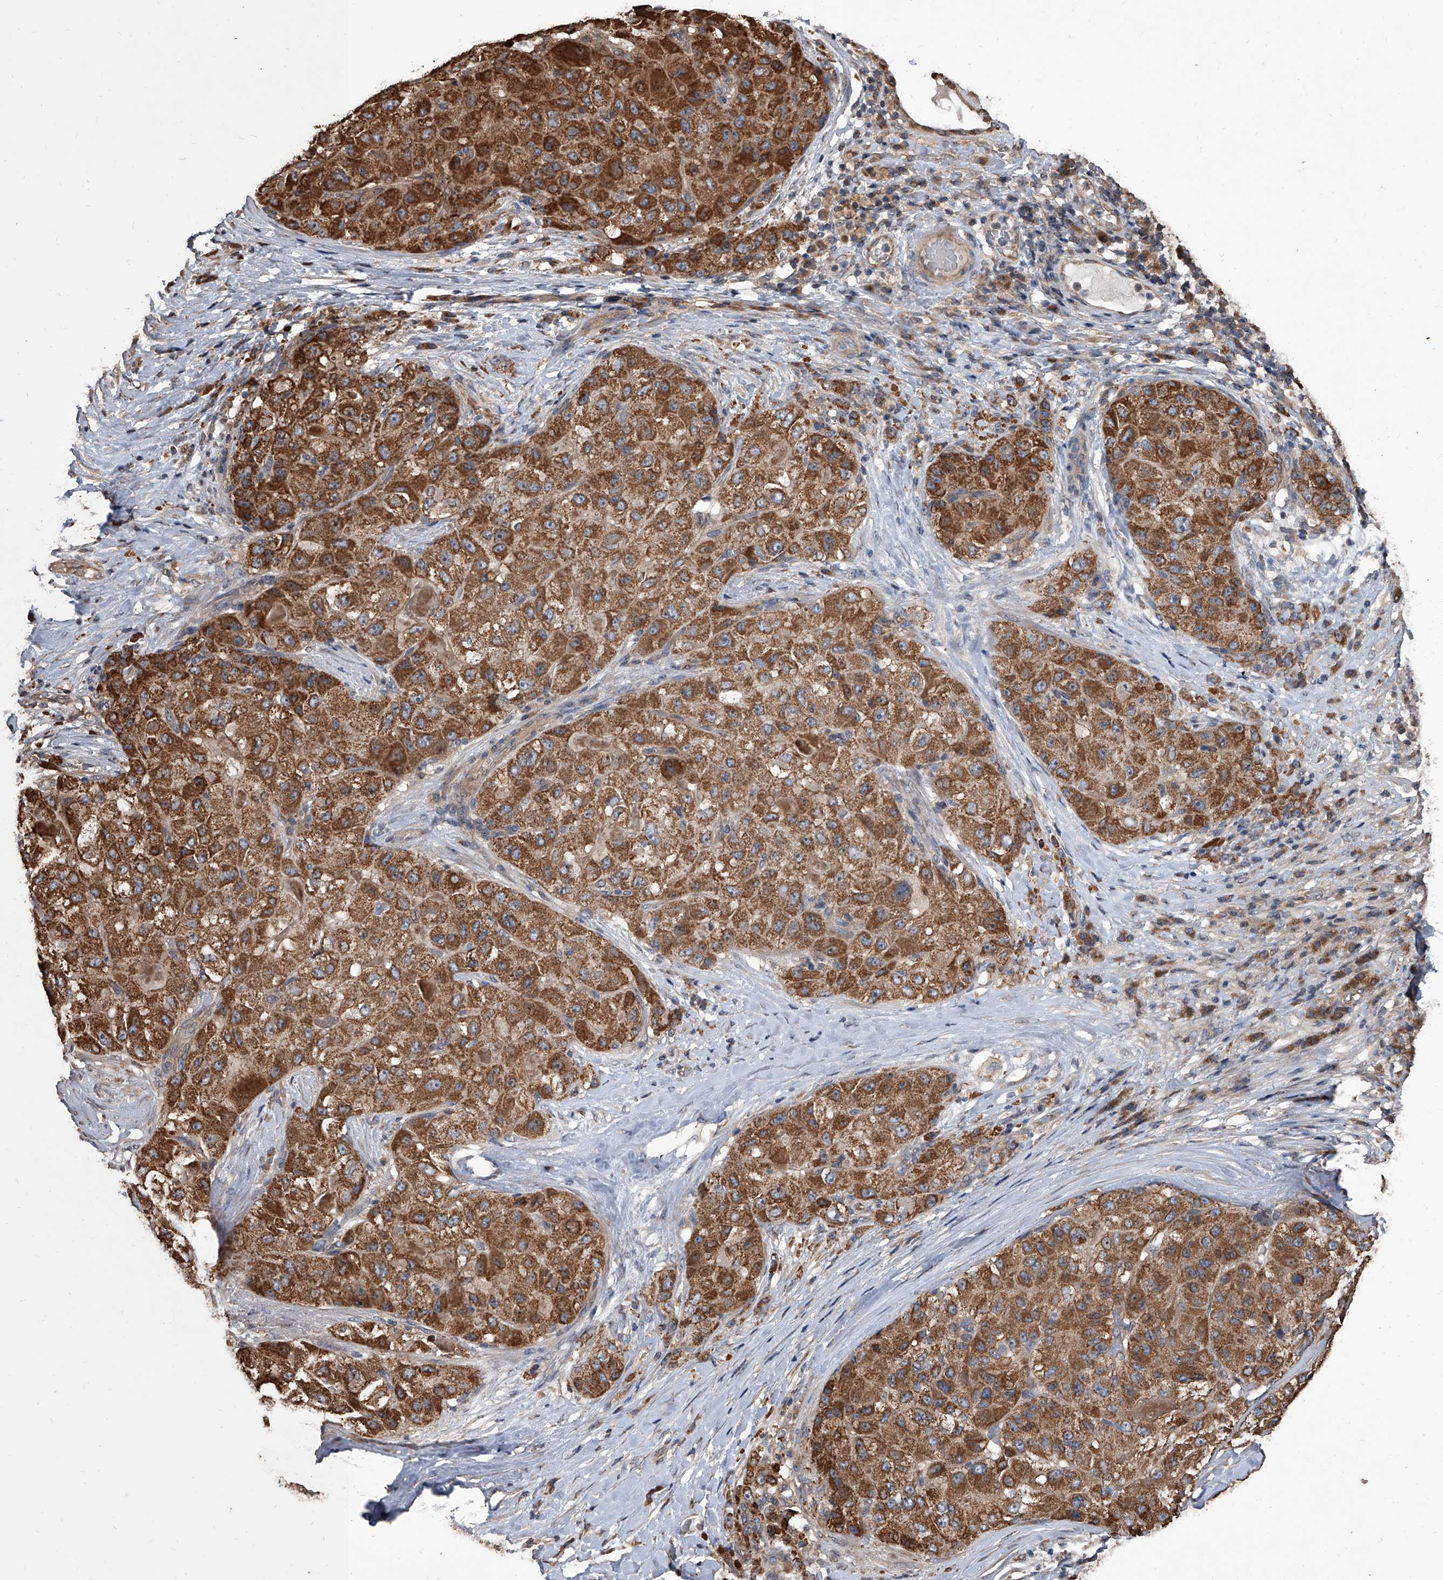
{"staining": {"intensity": "strong", "quantity": ">75%", "location": "cytoplasmic/membranous"}, "tissue": "liver cancer", "cell_type": "Tumor cells", "image_type": "cancer", "snomed": [{"axis": "morphology", "description": "Carcinoma, Hepatocellular, NOS"}, {"axis": "topography", "description": "Liver"}], "caption": "The immunohistochemical stain highlights strong cytoplasmic/membranous staining in tumor cells of liver cancer tissue.", "gene": "LTV1", "patient": {"sex": "male", "age": 80}}